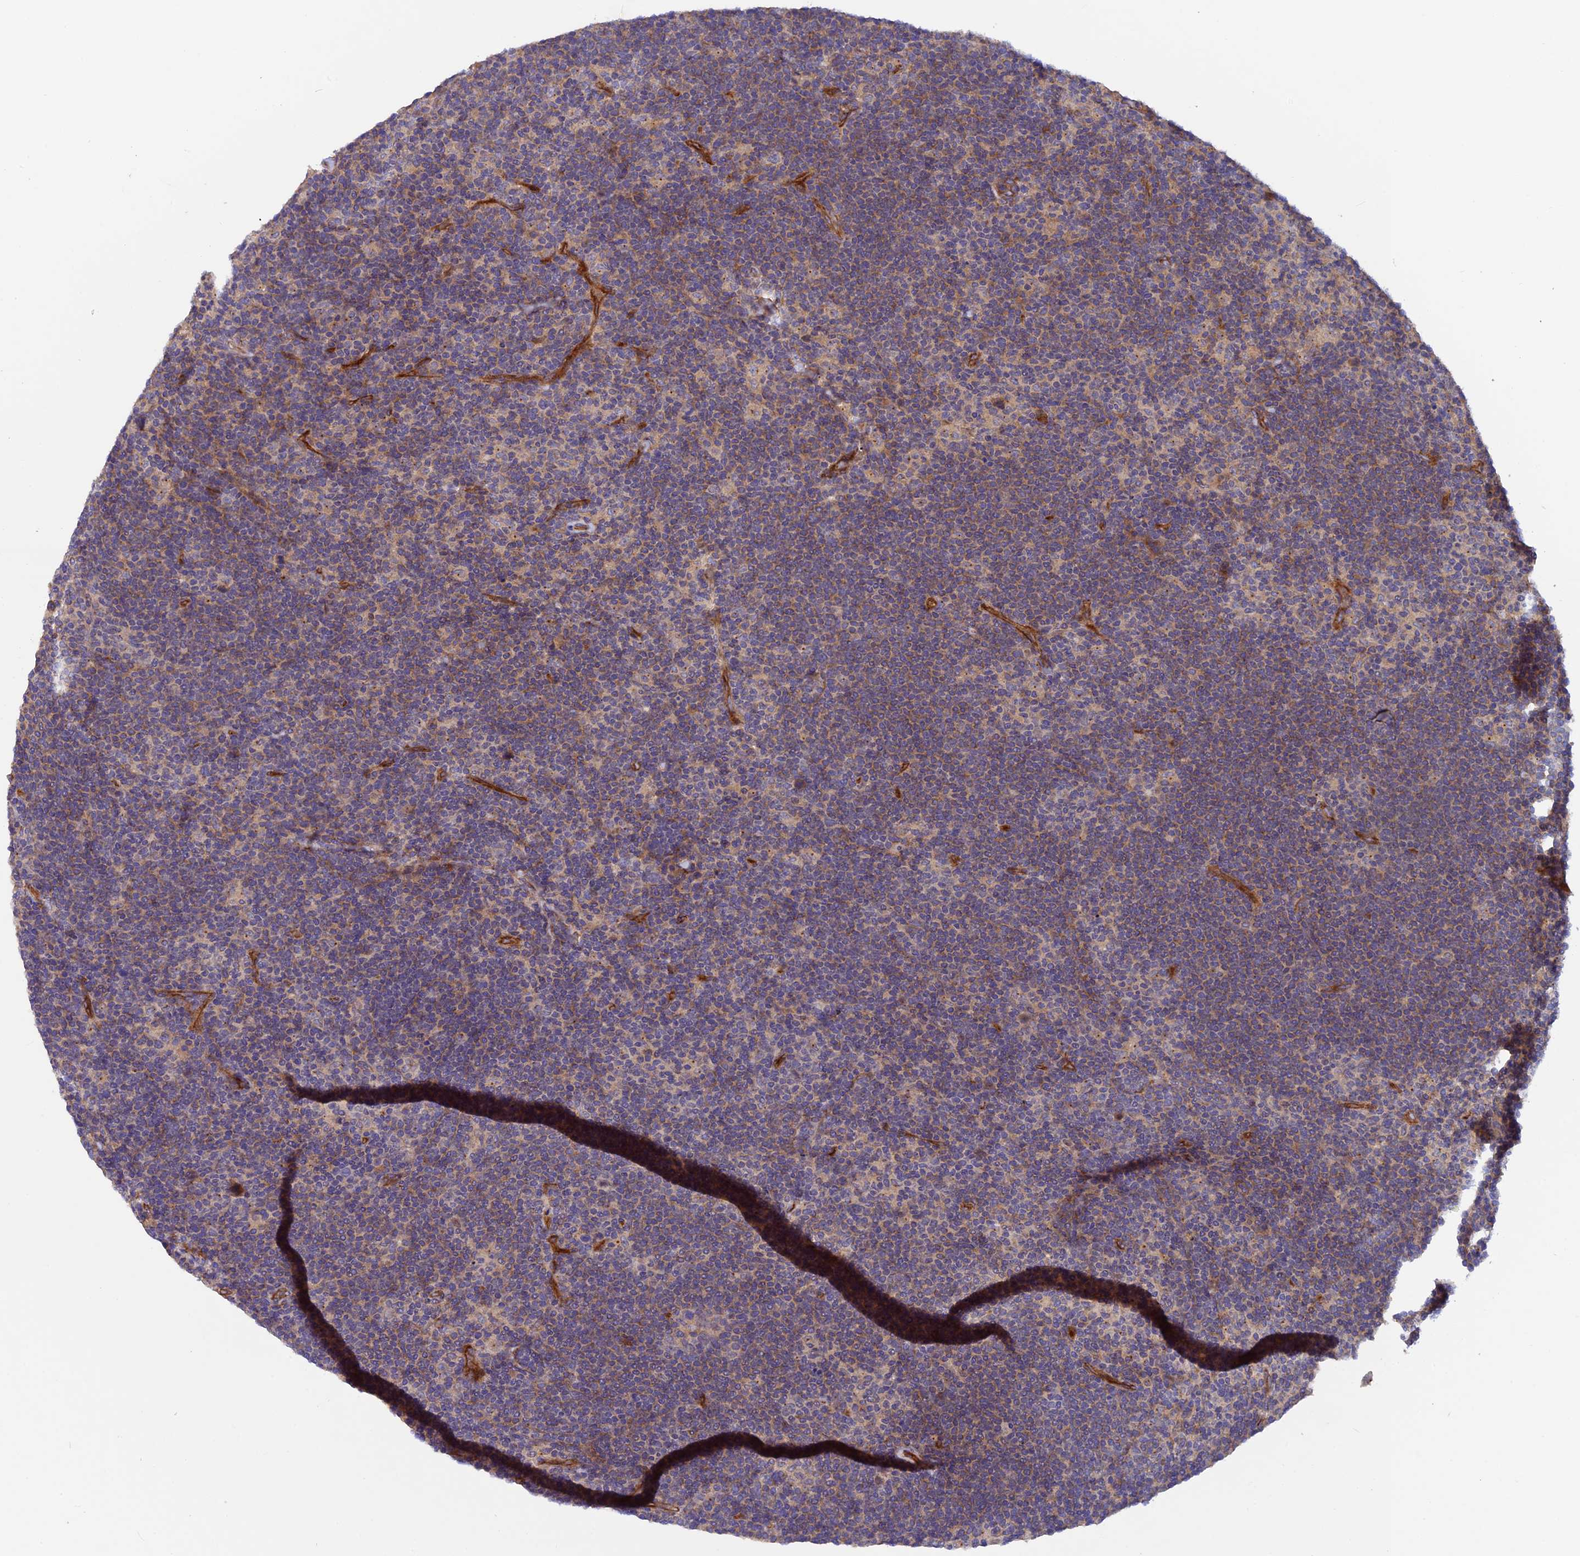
{"staining": {"intensity": "negative", "quantity": "none", "location": "none"}, "tissue": "lymphoma", "cell_type": "Tumor cells", "image_type": "cancer", "snomed": [{"axis": "morphology", "description": "Hodgkin's disease, NOS"}, {"axis": "topography", "description": "Lymph node"}], "caption": "Lymphoma was stained to show a protein in brown. There is no significant positivity in tumor cells. (DAB IHC with hematoxylin counter stain).", "gene": "ADAMTS15", "patient": {"sex": "female", "age": 57}}